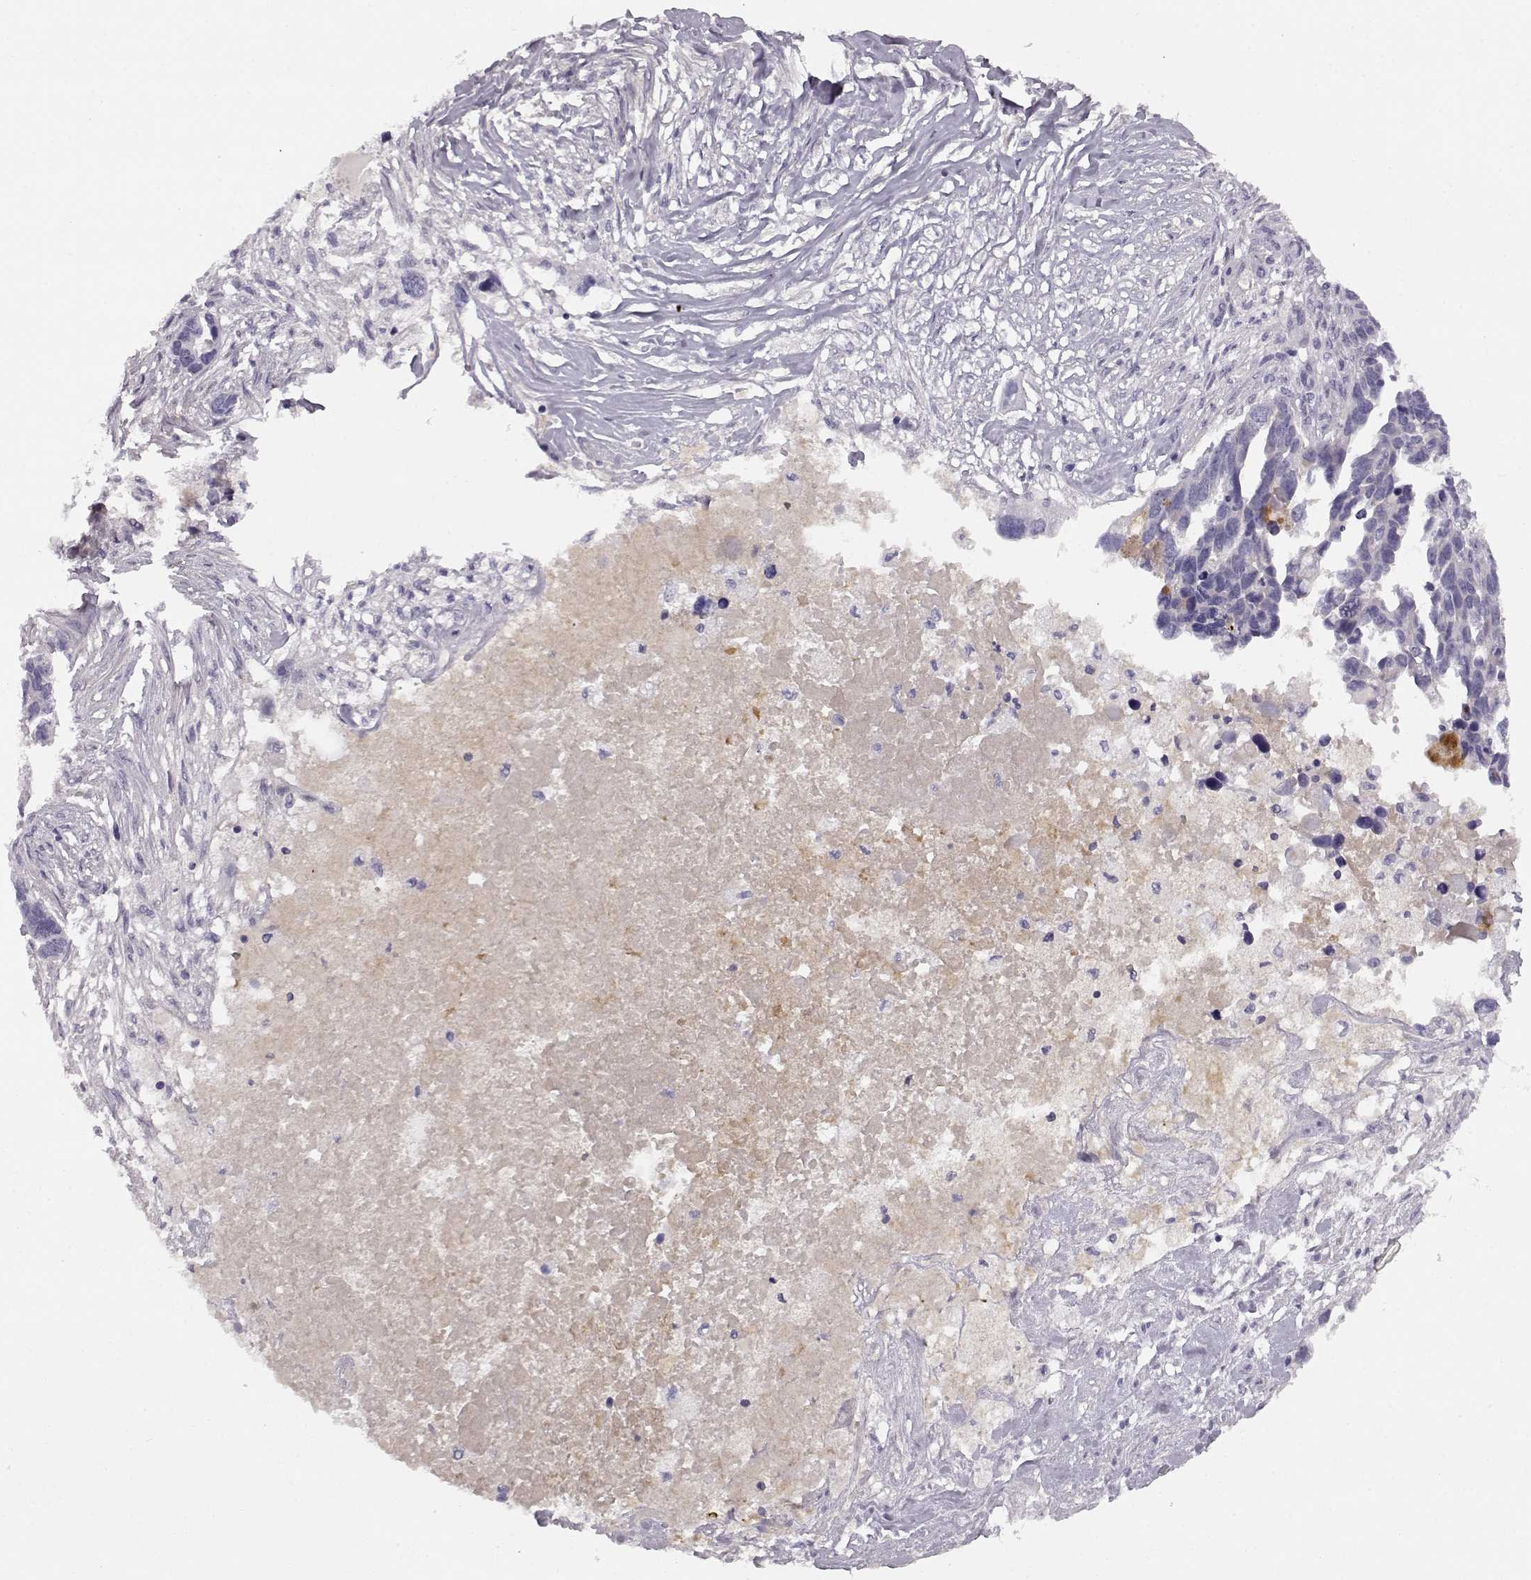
{"staining": {"intensity": "negative", "quantity": "none", "location": "none"}, "tissue": "ovarian cancer", "cell_type": "Tumor cells", "image_type": "cancer", "snomed": [{"axis": "morphology", "description": "Cystadenocarcinoma, serous, NOS"}, {"axis": "topography", "description": "Ovary"}], "caption": "Tumor cells are negative for protein expression in human ovarian cancer (serous cystadenocarcinoma).", "gene": "TRIM69", "patient": {"sex": "female", "age": 54}}